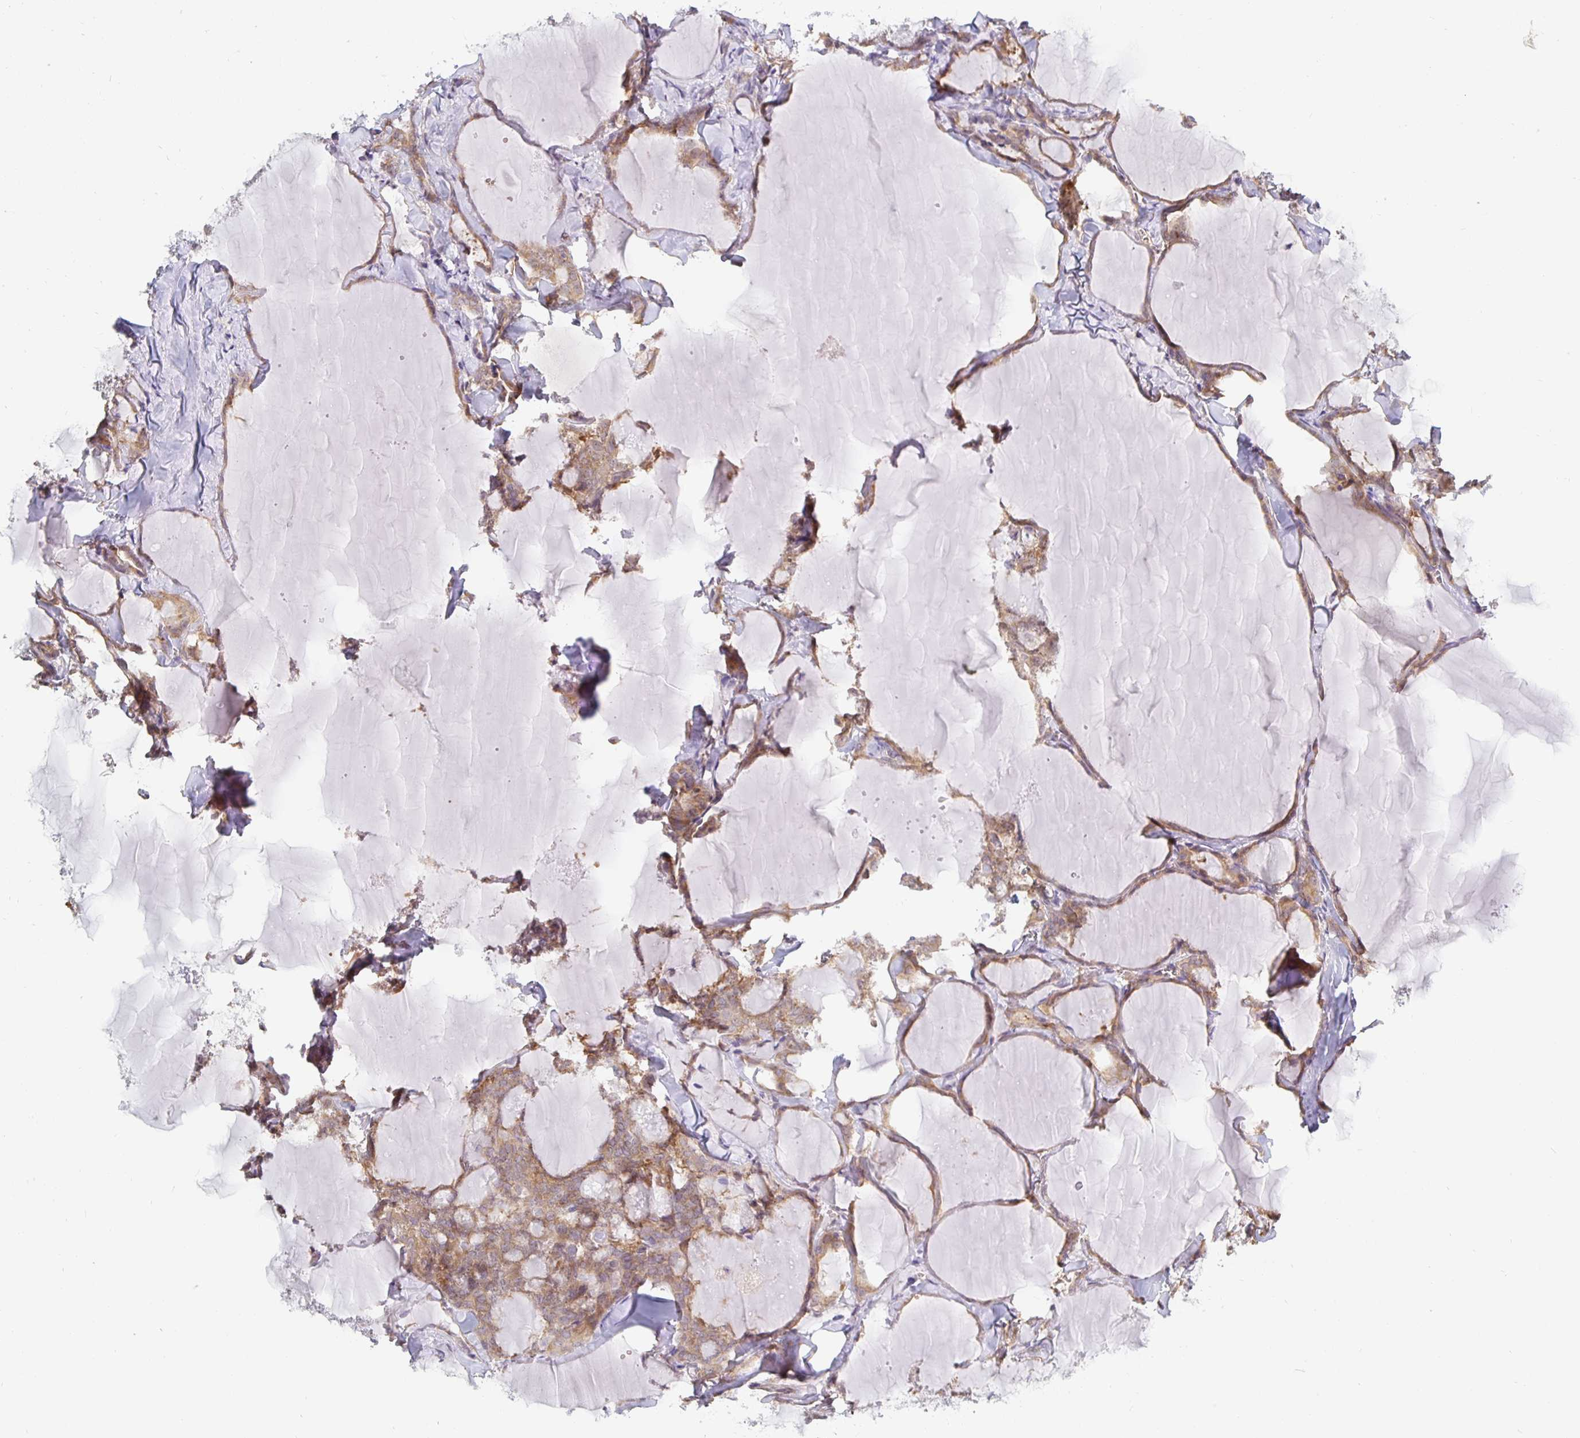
{"staining": {"intensity": "weak", "quantity": ">75%", "location": "cytoplasmic/membranous"}, "tissue": "thyroid cancer", "cell_type": "Tumor cells", "image_type": "cancer", "snomed": [{"axis": "morphology", "description": "Papillary adenocarcinoma, NOS"}, {"axis": "topography", "description": "Thyroid gland"}], "caption": "Protein staining shows weak cytoplasmic/membranous expression in about >75% of tumor cells in thyroid papillary adenocarcinoma.", "gene": "PDAP1", "patient": {"sex": "male", "age": 30}}